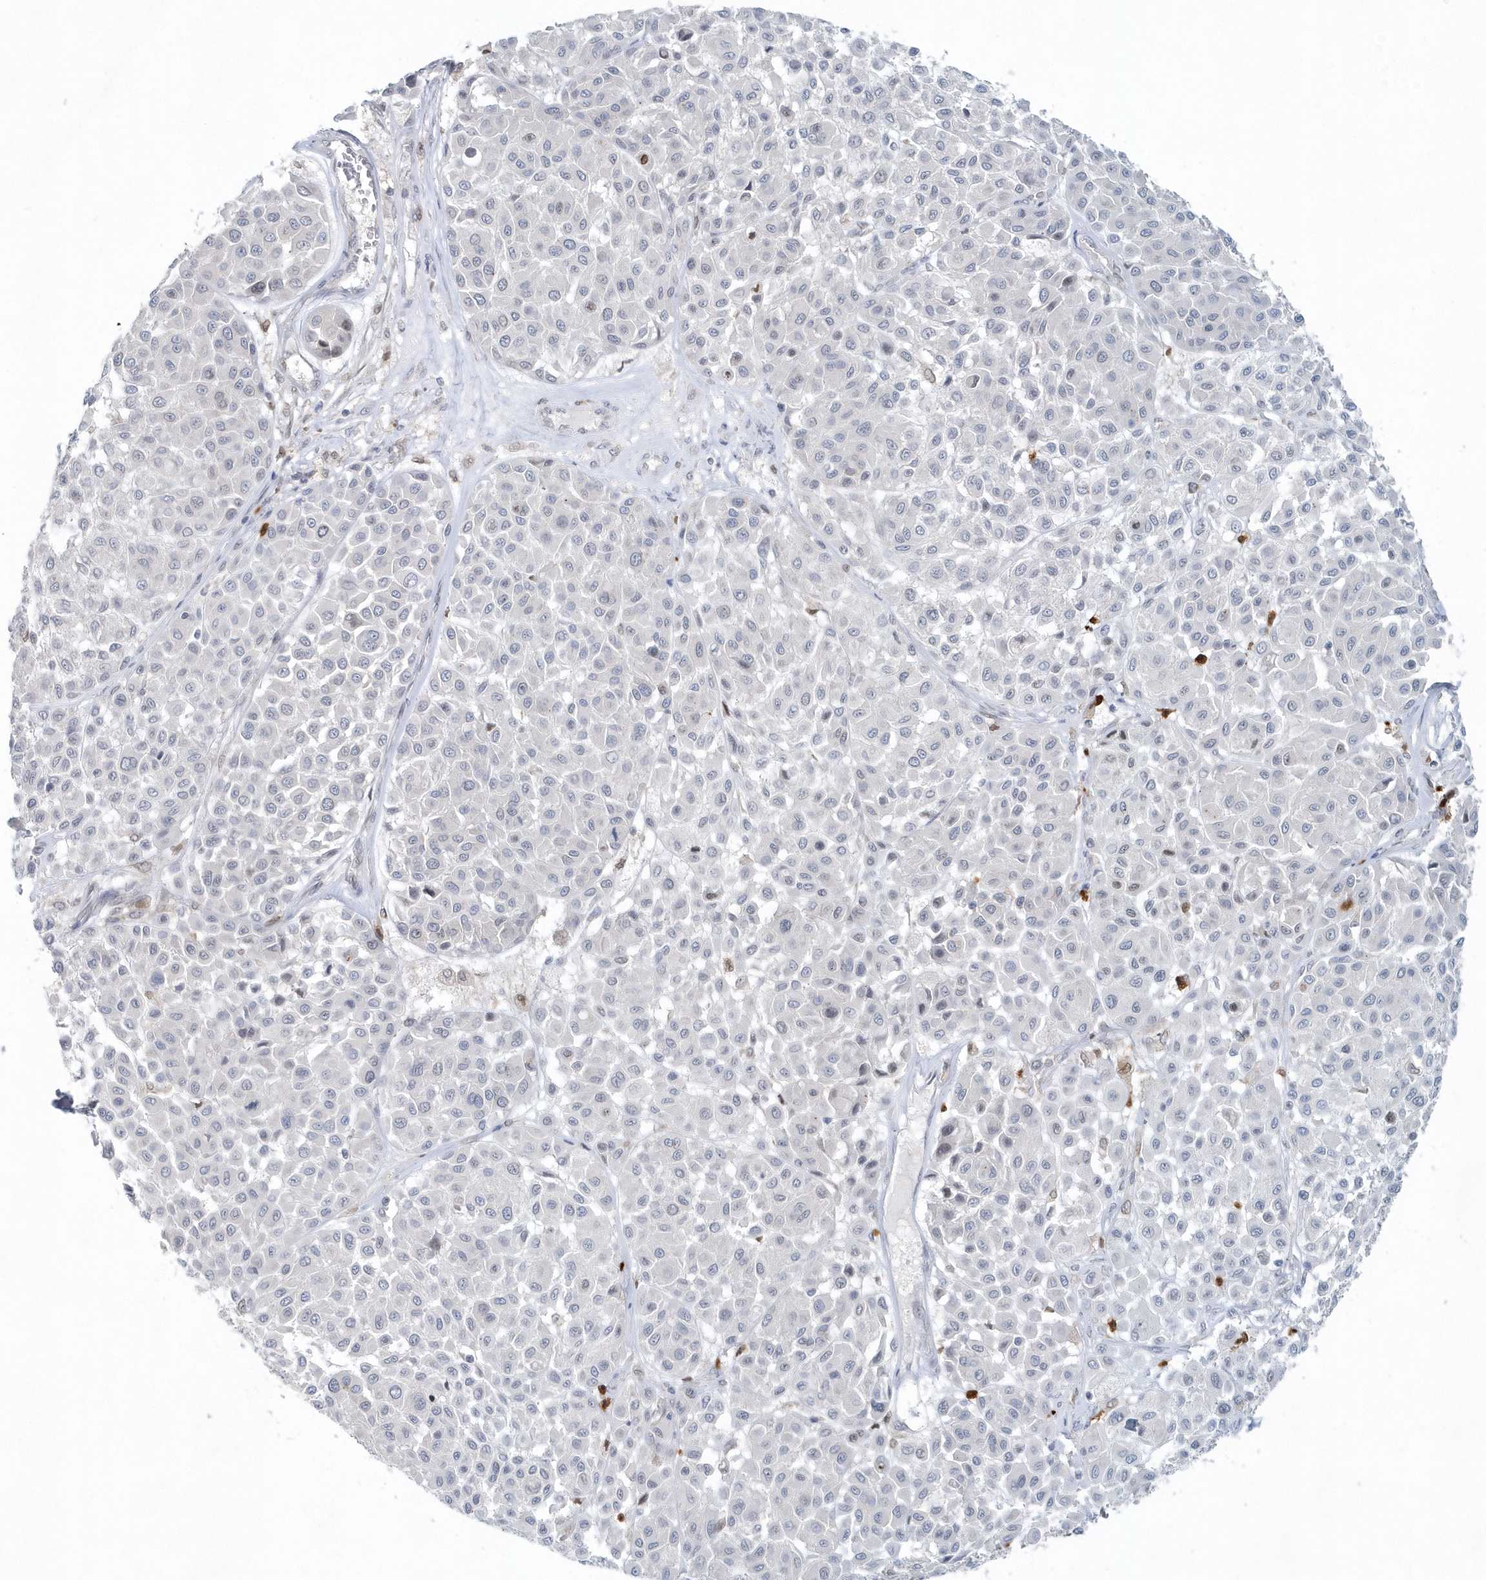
{"staining": {"intensity": "negative", "quantity": "none", "location": "none"}, "tissue": "melanoma", "cell_type": "Tumor cells", "image_type": "cancer", "snomed": [{"axis": "morphology", "description": "Malignant melanoma, Metastatic site"}, {"axis": "topography", "description": "Soft tissue"}], "caption": "This is an immunohistochemistry (IHC) histopathology image of human melanoma. There is no positivity in tumor cells.", "gene": "NUP54", "patient": {"sex": "male", "age": 41}}